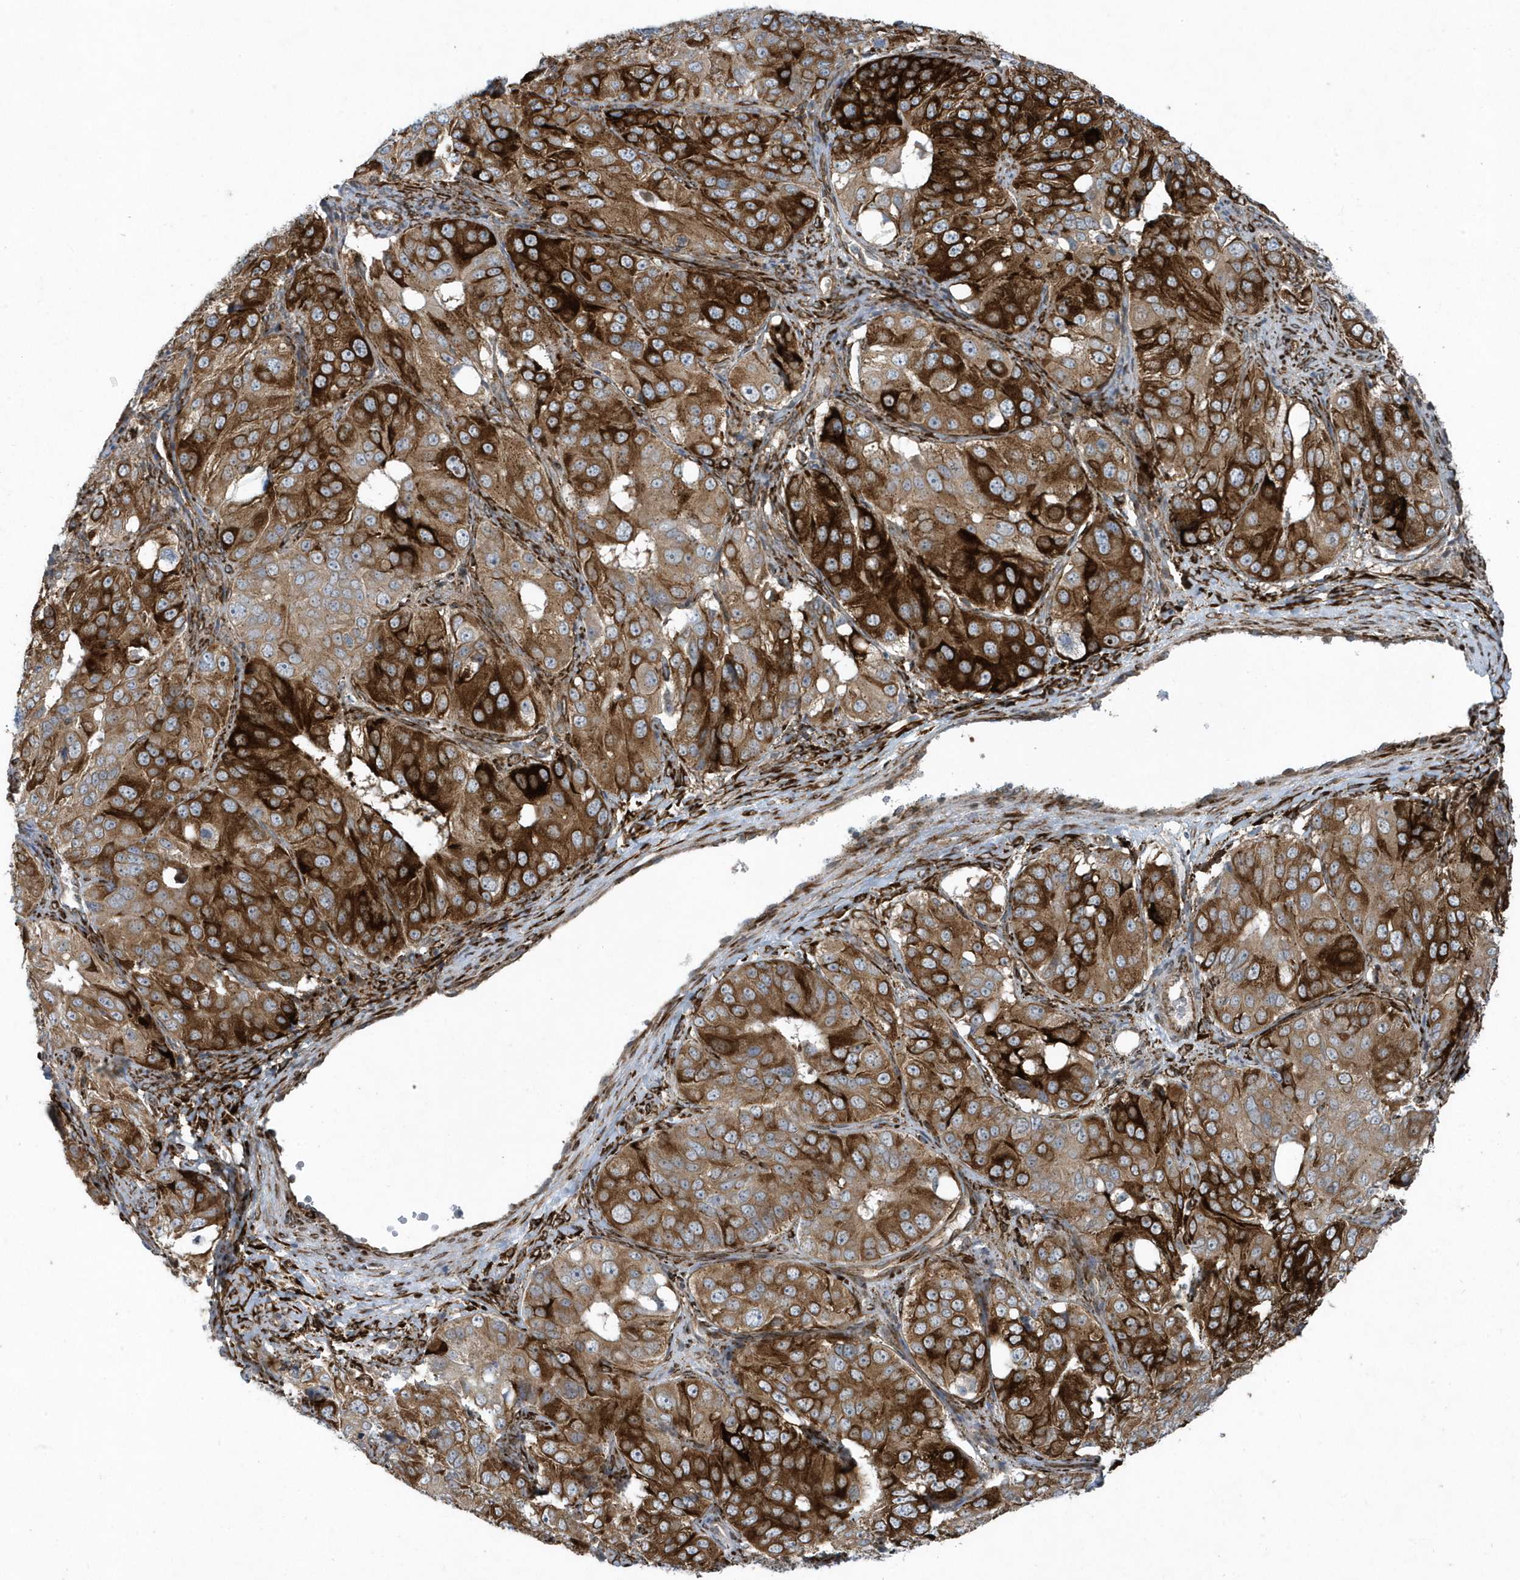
{"staining": {"intensity": "strong", "quantity": ">75%", "location": "cytoplasmic/membranous"}, "tissue": "ovarian cancer", "cell_type": "Tumor cells", "image_type": "cancer", "snomed": [{"axis": "morphology", "description": "Carcinoma, endometroid"}, {"axis": "topography", "description": "Ovary"}], "caption": "Brown immunohistochemical staining in human ovarian endometroid carcinoma displays strong cytoplasmic/membranous expression in approximately >75% of tumor cells. Immunohistochemistry stains the protein of interest in brown and the nuclei are stained blue.", "gene": "FAM98A", "patient": {"sex": "female", "age": 51}}